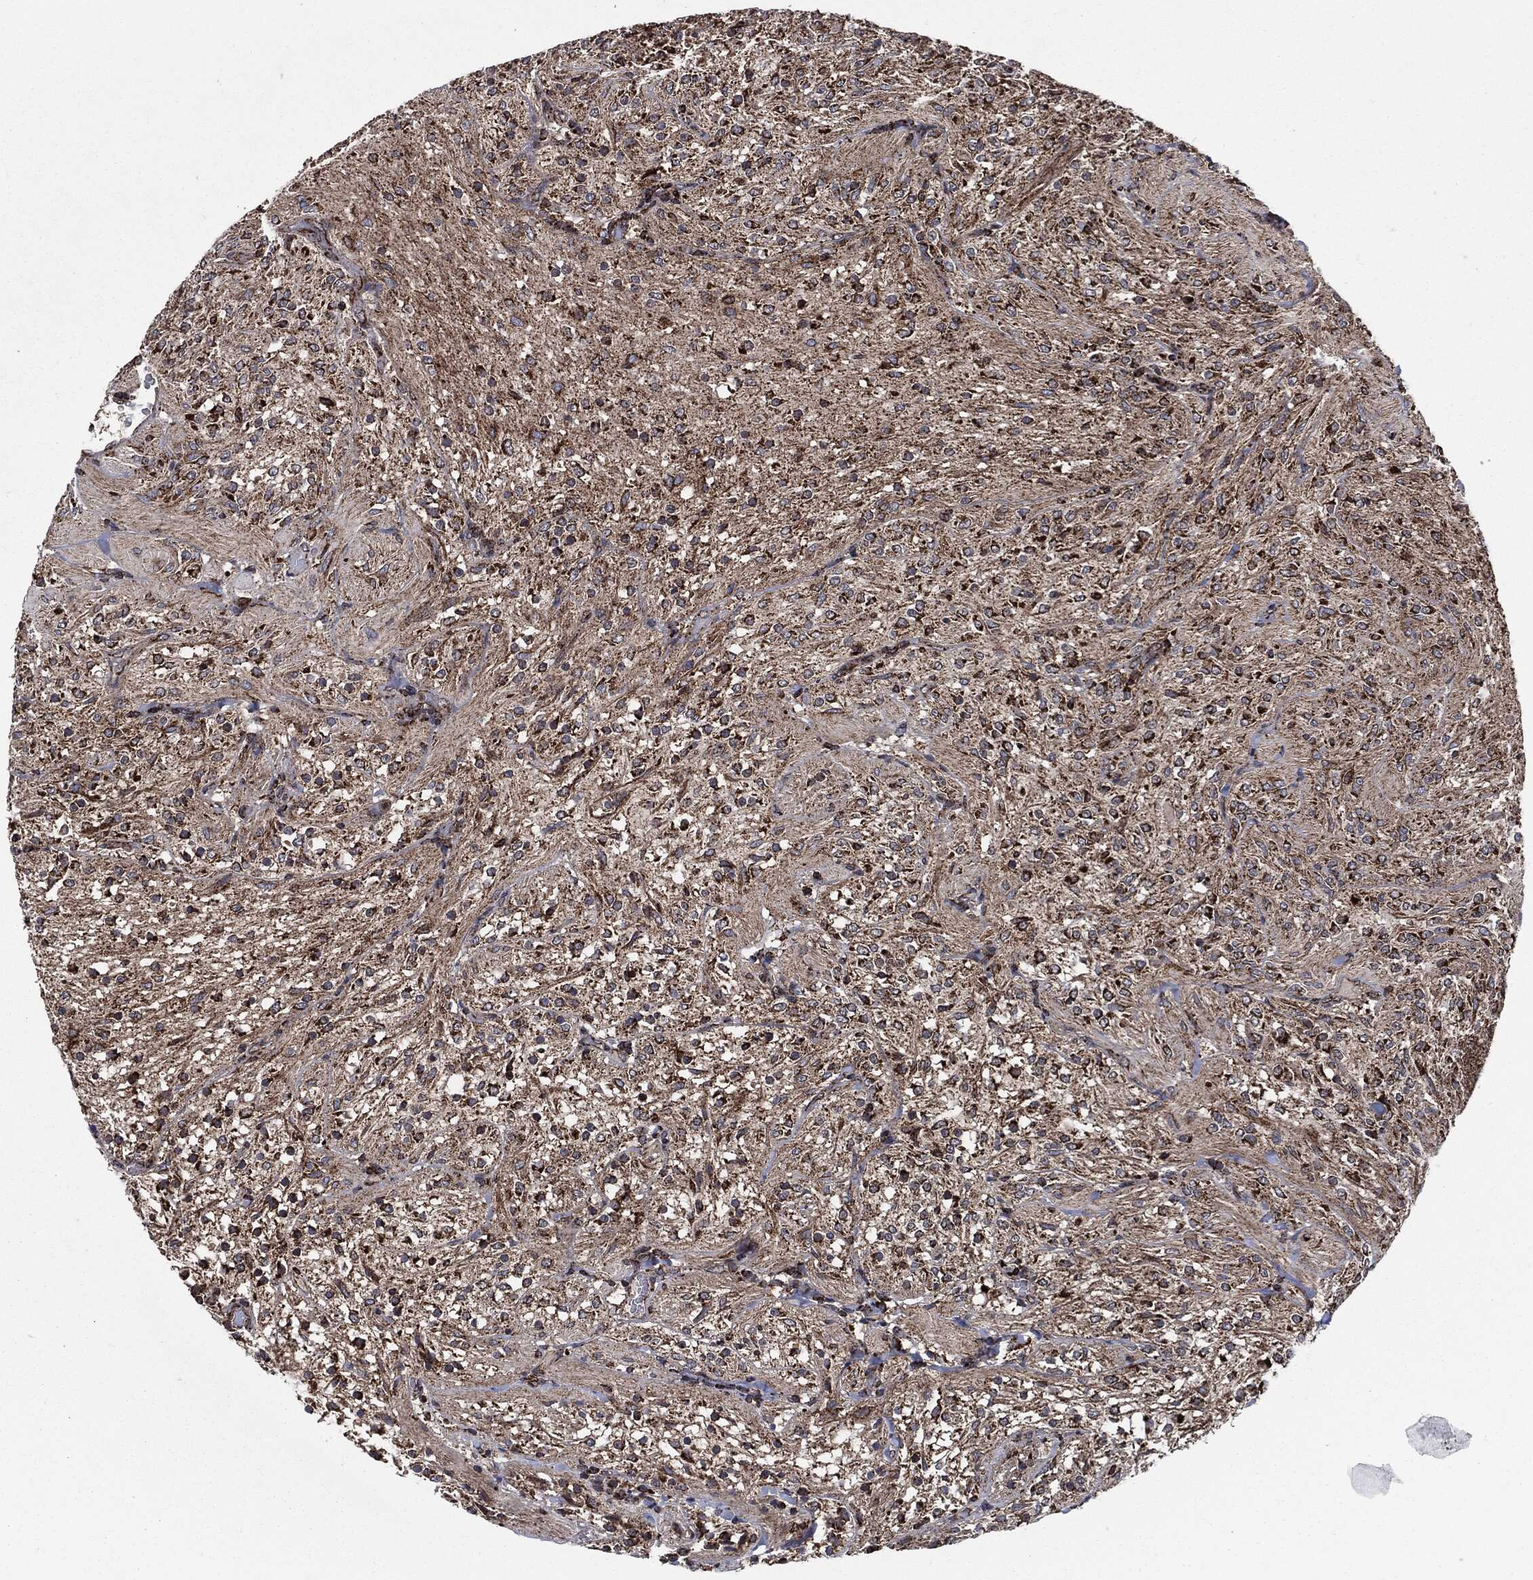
{"staining": {"intensity": "strong", "quantity": "25%-75%", "location": "cytoplasmic/membranous"}, "tissue": "glioma", "cell_type": "Tumor cells", "image_type": "cancer", "snomed": [{"axis": "morphology", "description": "Glioma, malignant, Low grade"}, {"axis": "topography", "description": "Brain"}], "caption": "Immunohistochemistry (IHC) staining of malignant low-grade glioma, which reveals high levels of strong cytoplasmic/membranous expression in about 25%-75% of tumor cells indicating strong cytoplasmic/membranous protein expression. The staining was performed using DAB (brown) for protein detection and nuclei were counterstained in hematoxylin (blue).", "gene": "FH", "patient": {"sex": "male", "age": 3}}